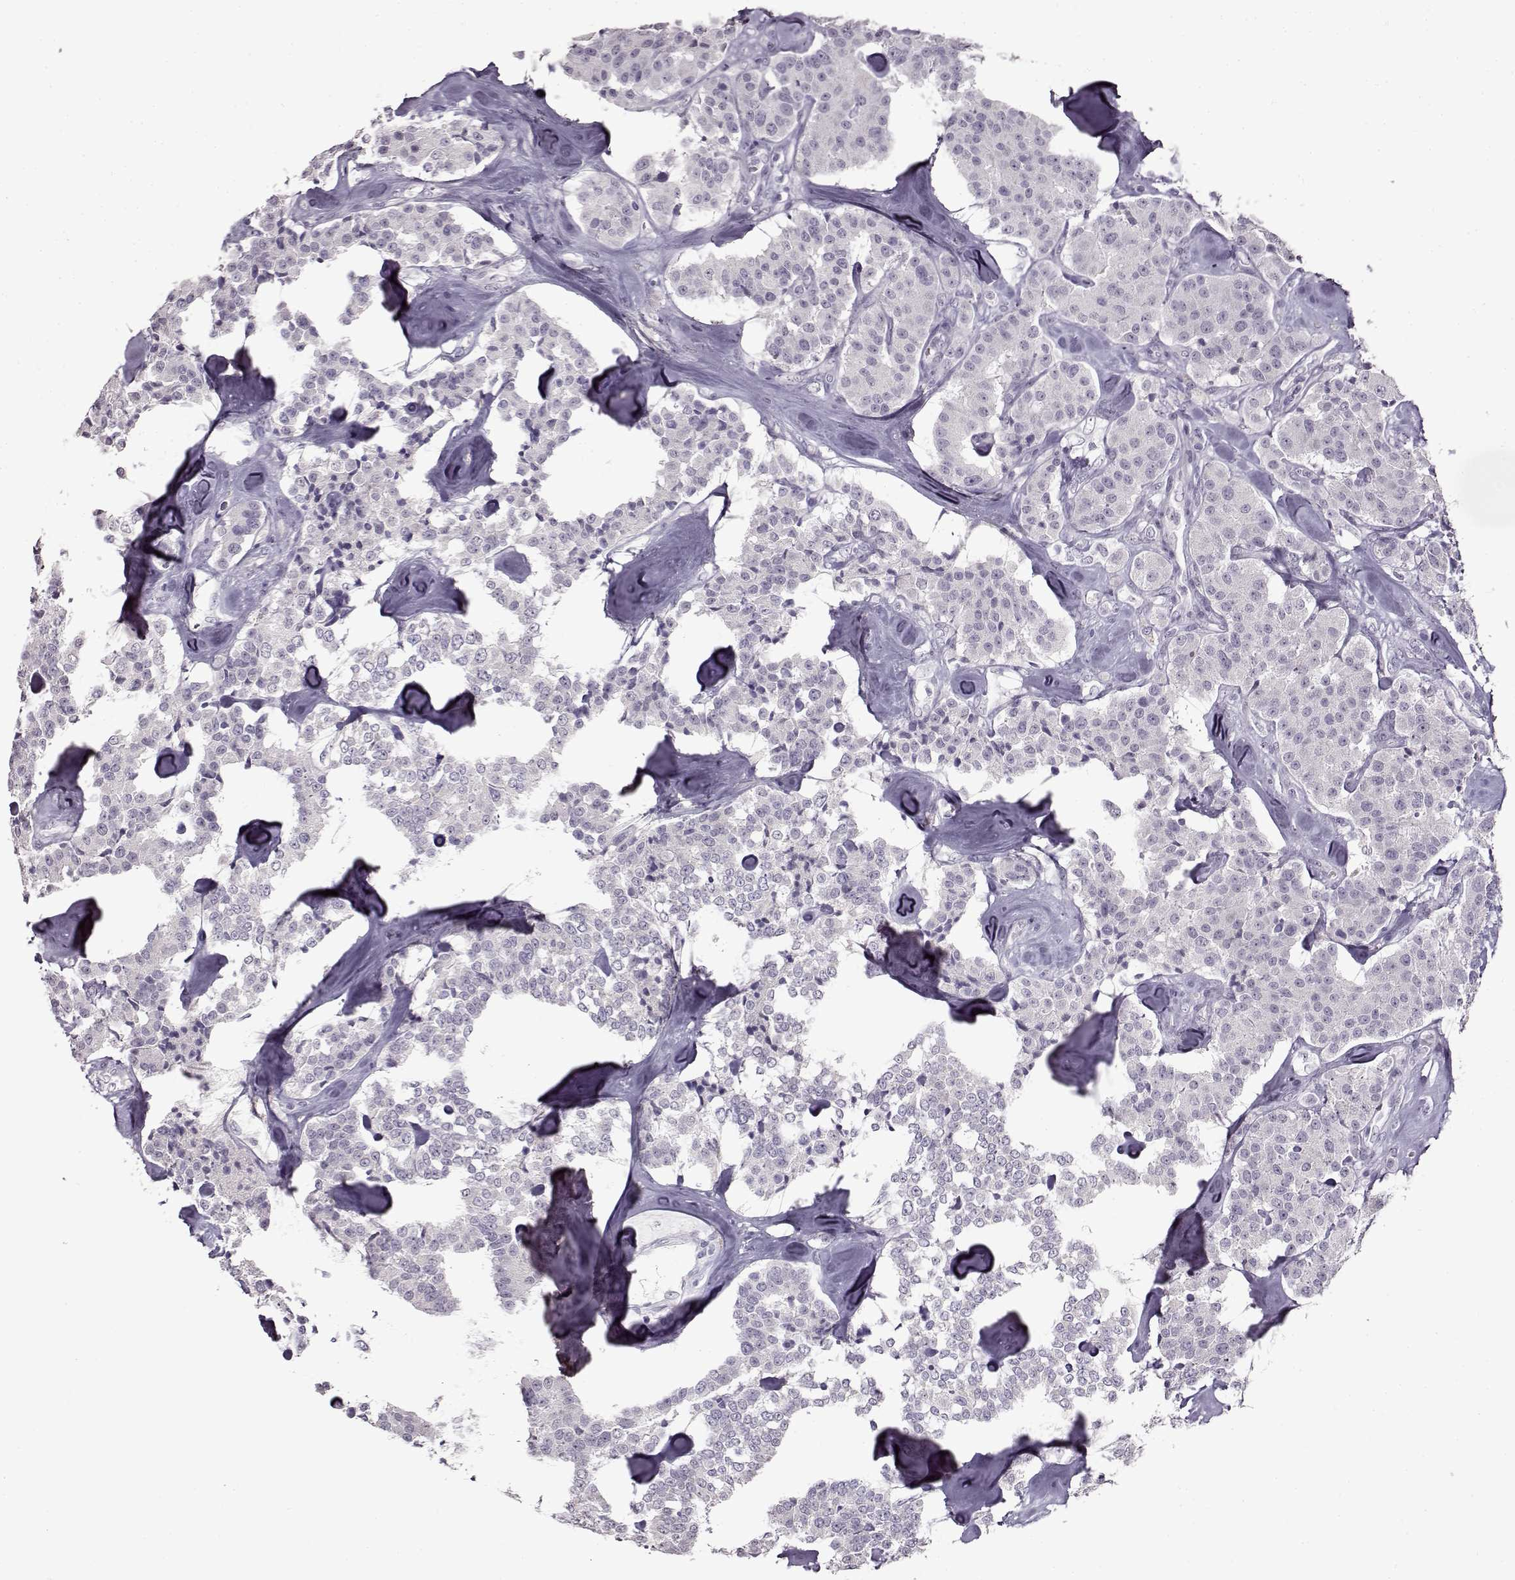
{"staining": {"intensity": "negative", "quantity": "none", "location": "none"}, "tissue": "carcinoid", "cell_type": "Tumor cells", "image_type": "cancer", "snomed": [{"axis": "morphology", "description": "Carcinoid, malignant, NOS"}, {"axis": "topography", "description": "Pancreas"}], "caption": "The histopathology image shows no staining of tumor cells in carcinoid (malignant).", "gene": "FSHB", "patient": {"sex": "male", "age": 41}}